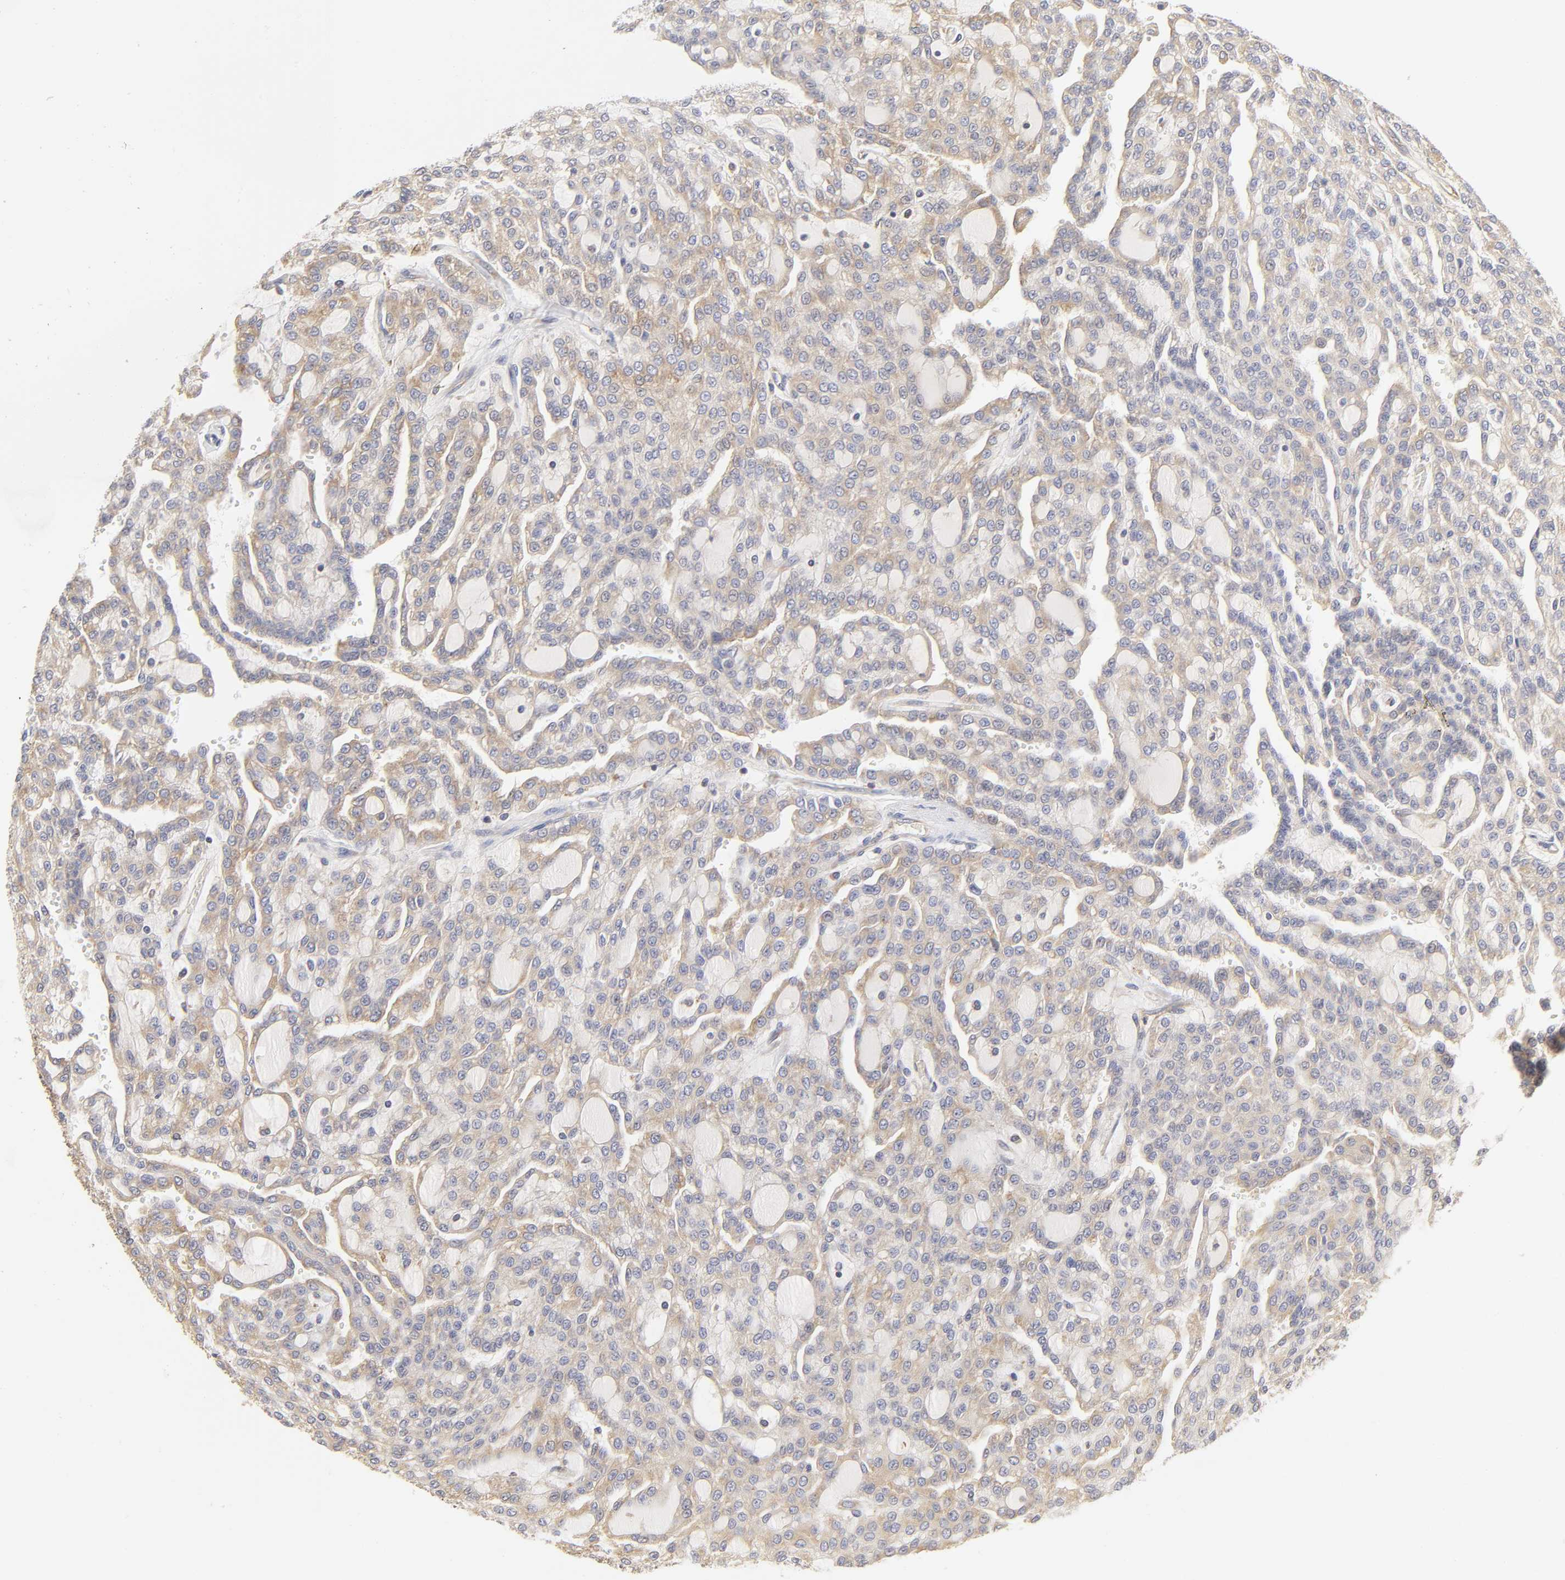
{"staining": {"intensity": "moderate", "quantity": ">75%", "location": "cytoplasmic/membranous"}, "tissue": "renal cancer", "cell_type": "Tumor cells", "image_type": "cancer", "snomed": [{"axis": "morphology", "description": "Adenocarcinoma, NOS"}, {"axis": "topography", "description": "Kidney"}], "caption": "This is an image of immunohistochemistry (IHC) staining of adenocarcinoma (renal), which shows moderate expression in the cytoplasmic/membranous of tumor cells.", "gene": "RPL14", "patient": {"sex": "male", "age": 63}}